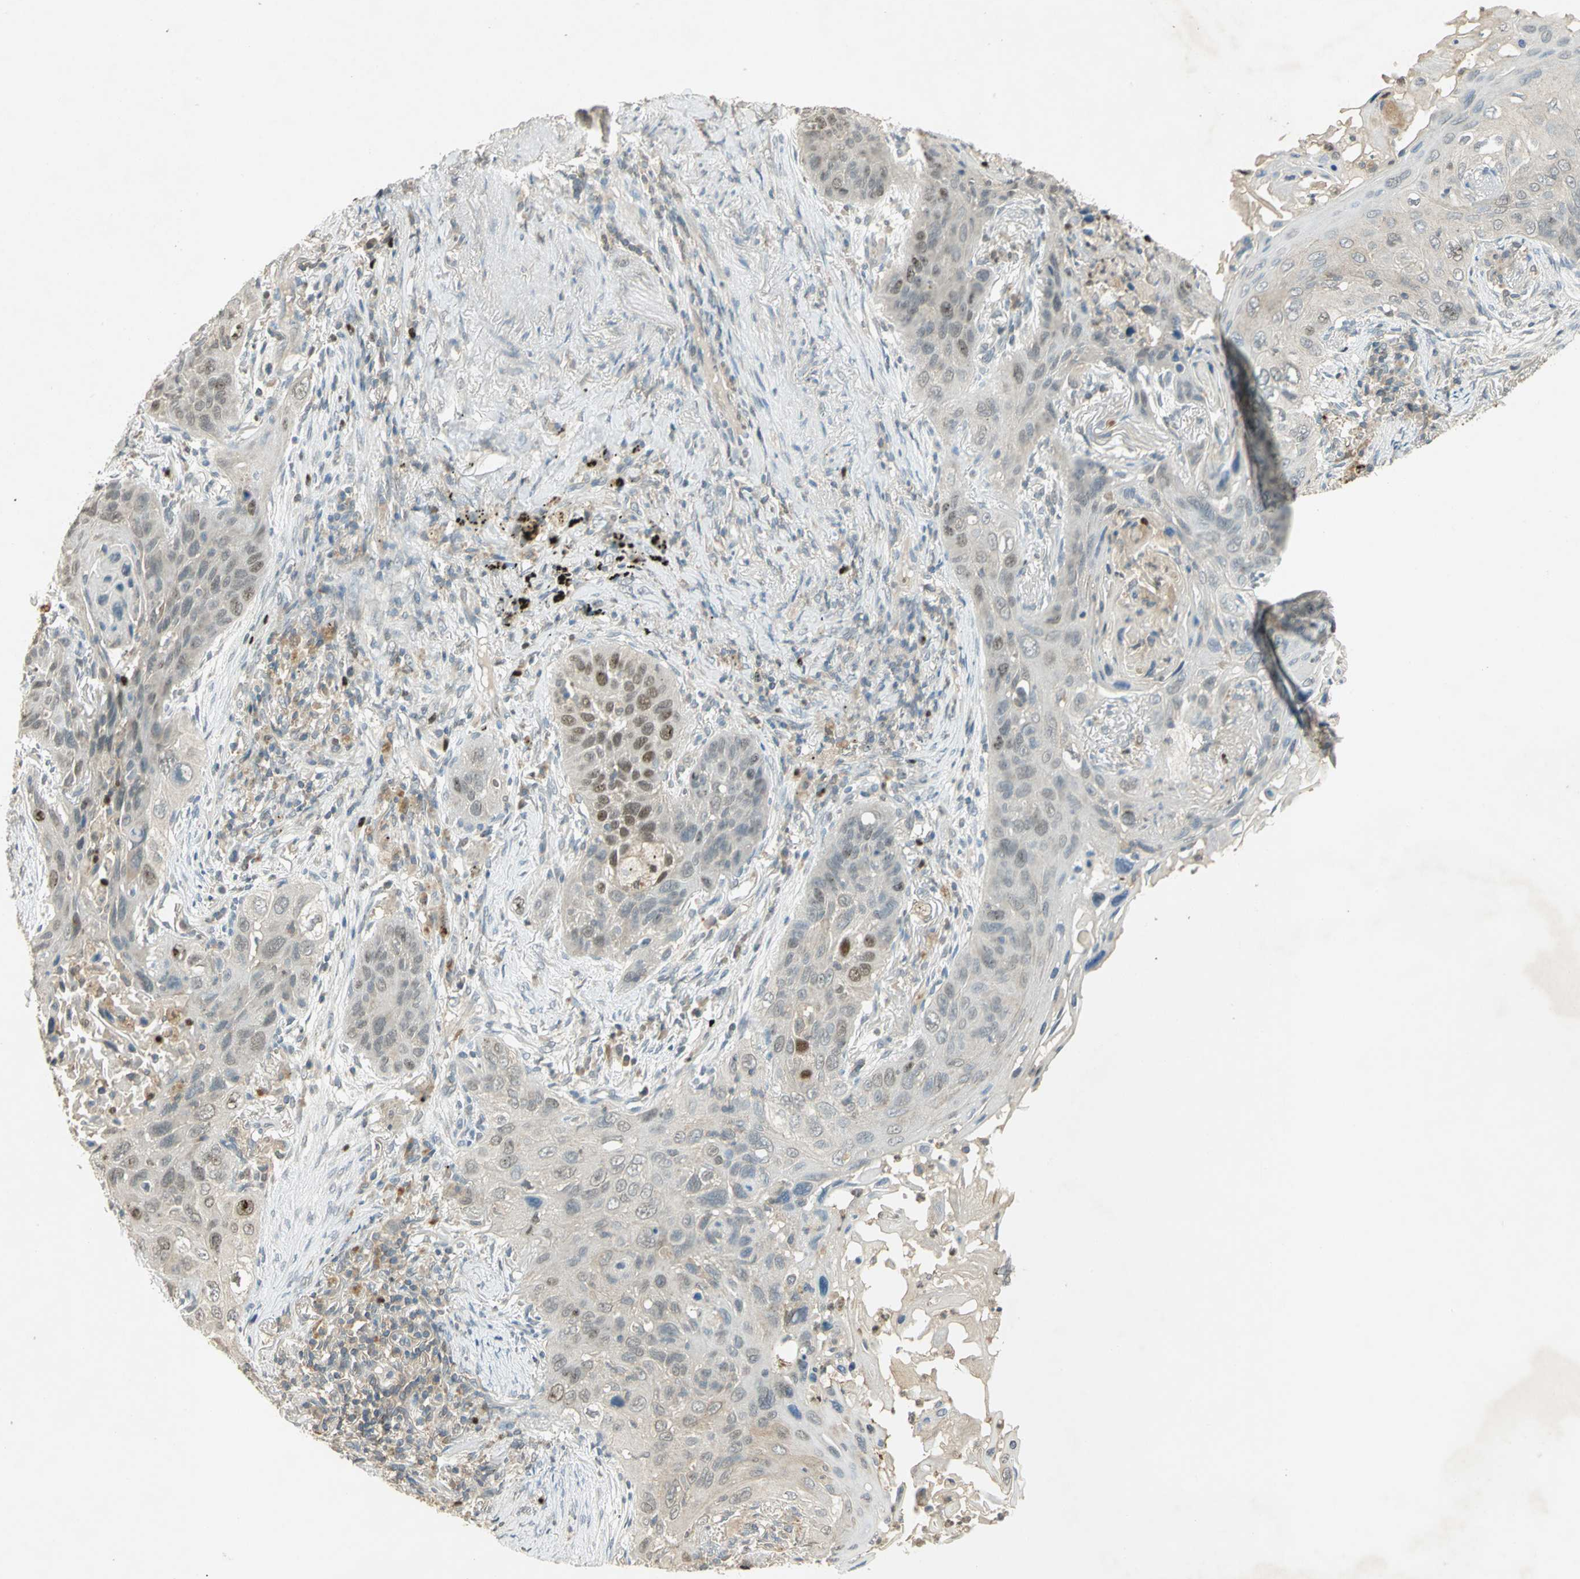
{"staining": {"intensity": "moderate", "quantity": "25%-75%", "location": "cytoplasmic/membranous,nuclear"}, "tissue": "lung cancer", "cell_type": "Tumor cells", "image_type": "cancer", "snomed": [{"axis": "morphology", "description": "Squamous cell carcinoma, NOS"}, {"axis": "topography", "description": "Lung"}], "caption": "An image of human lung cancer stained for a protein reveals moderate cytoplasmic/membranous and nuclear brown staining in tumor cells.", "gene": "BIRC2", "patient": {"sex": "female", "age": 67}}